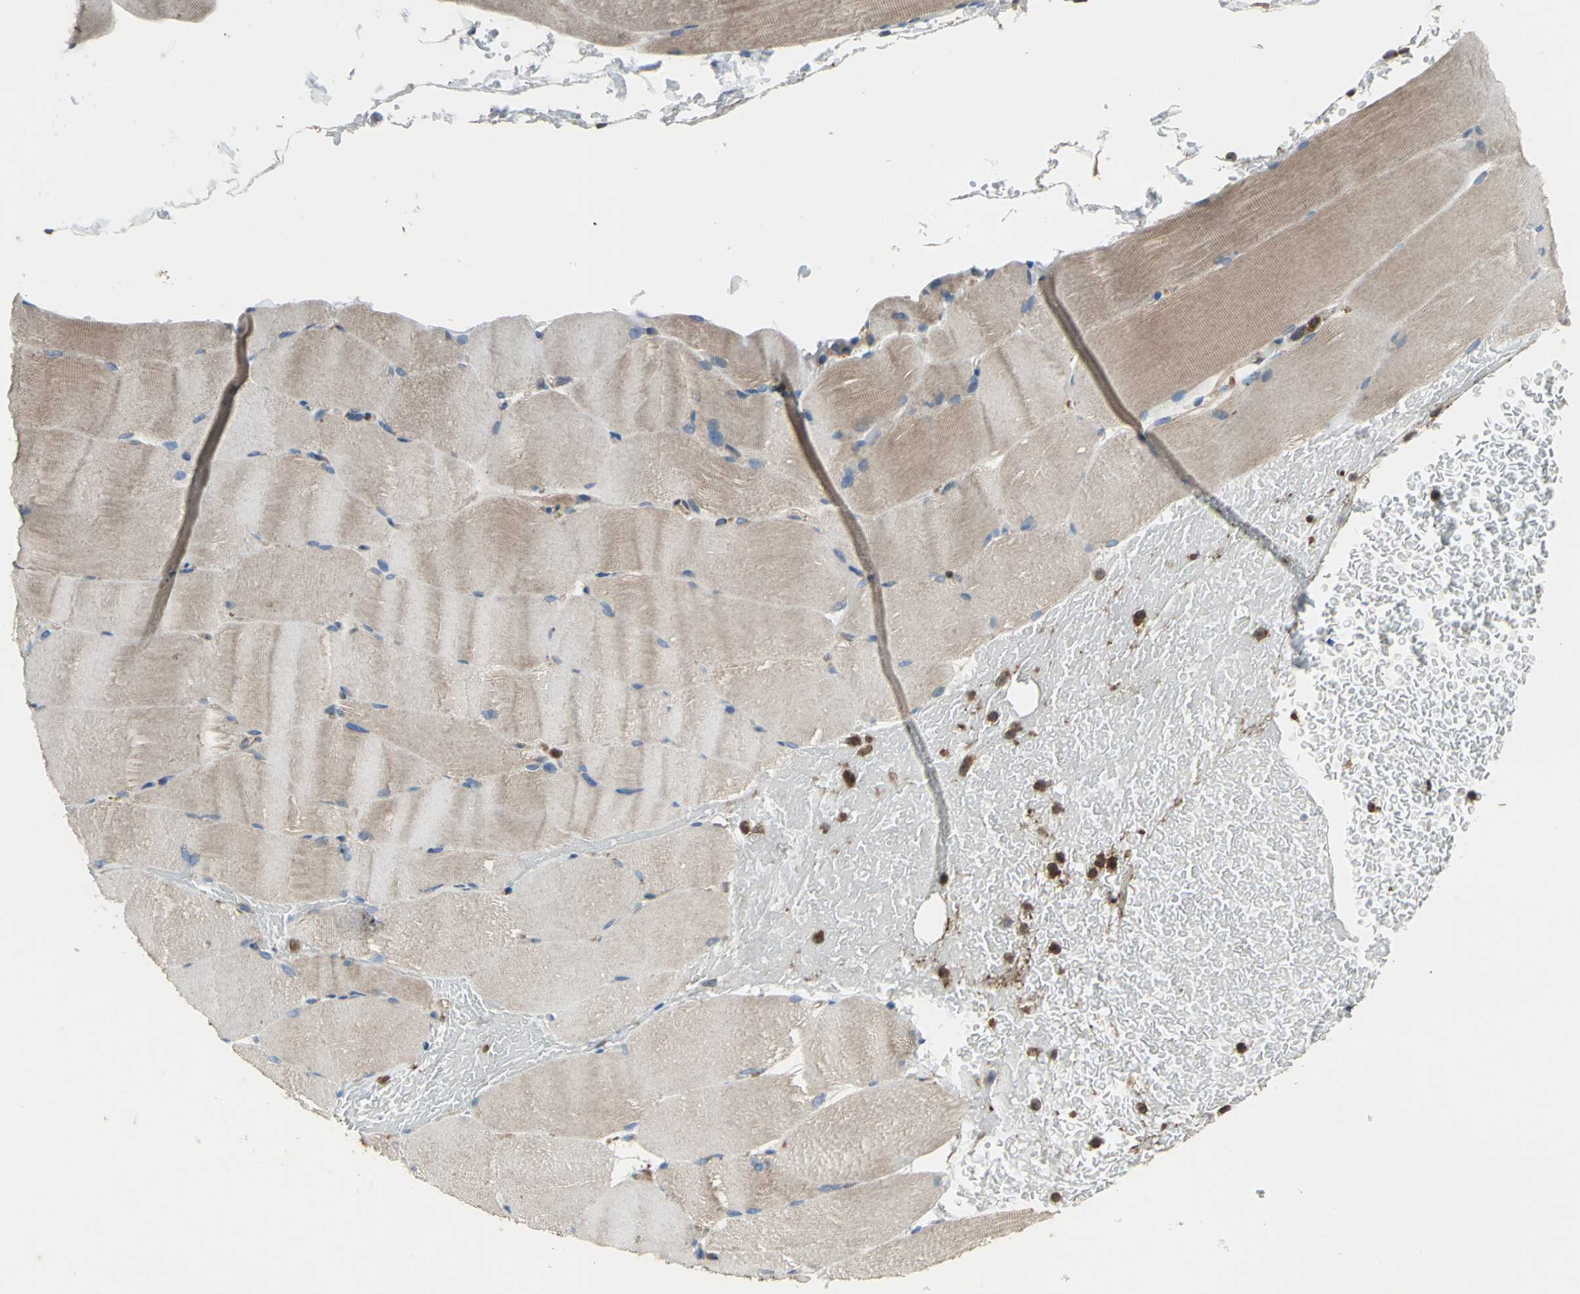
{"staining": {"intensity": "weak", "quantity": ">75%", "location": "cytoplasmic/membranous"}, "tissue": "skeletal muscle", "cell_type": "Myocytes", "image_type": "normal", "snomed": [{"axis": "morphology", "description": "Normal tissue, NOS"}, {"axis": "topography", "description": "Skeletal muscle"}, {"axis": "topography", "description": "Parathyroid gland"}], "caption": "Normal skeletal muscle reveals weak cytoplasmic/membranous positivity in approximately >75% of myocytes (Brightfield microscopy of DAB IHC at high magnification)..", "gene": "CAPN1", "patient": {"sex": "female", "age": 37}}